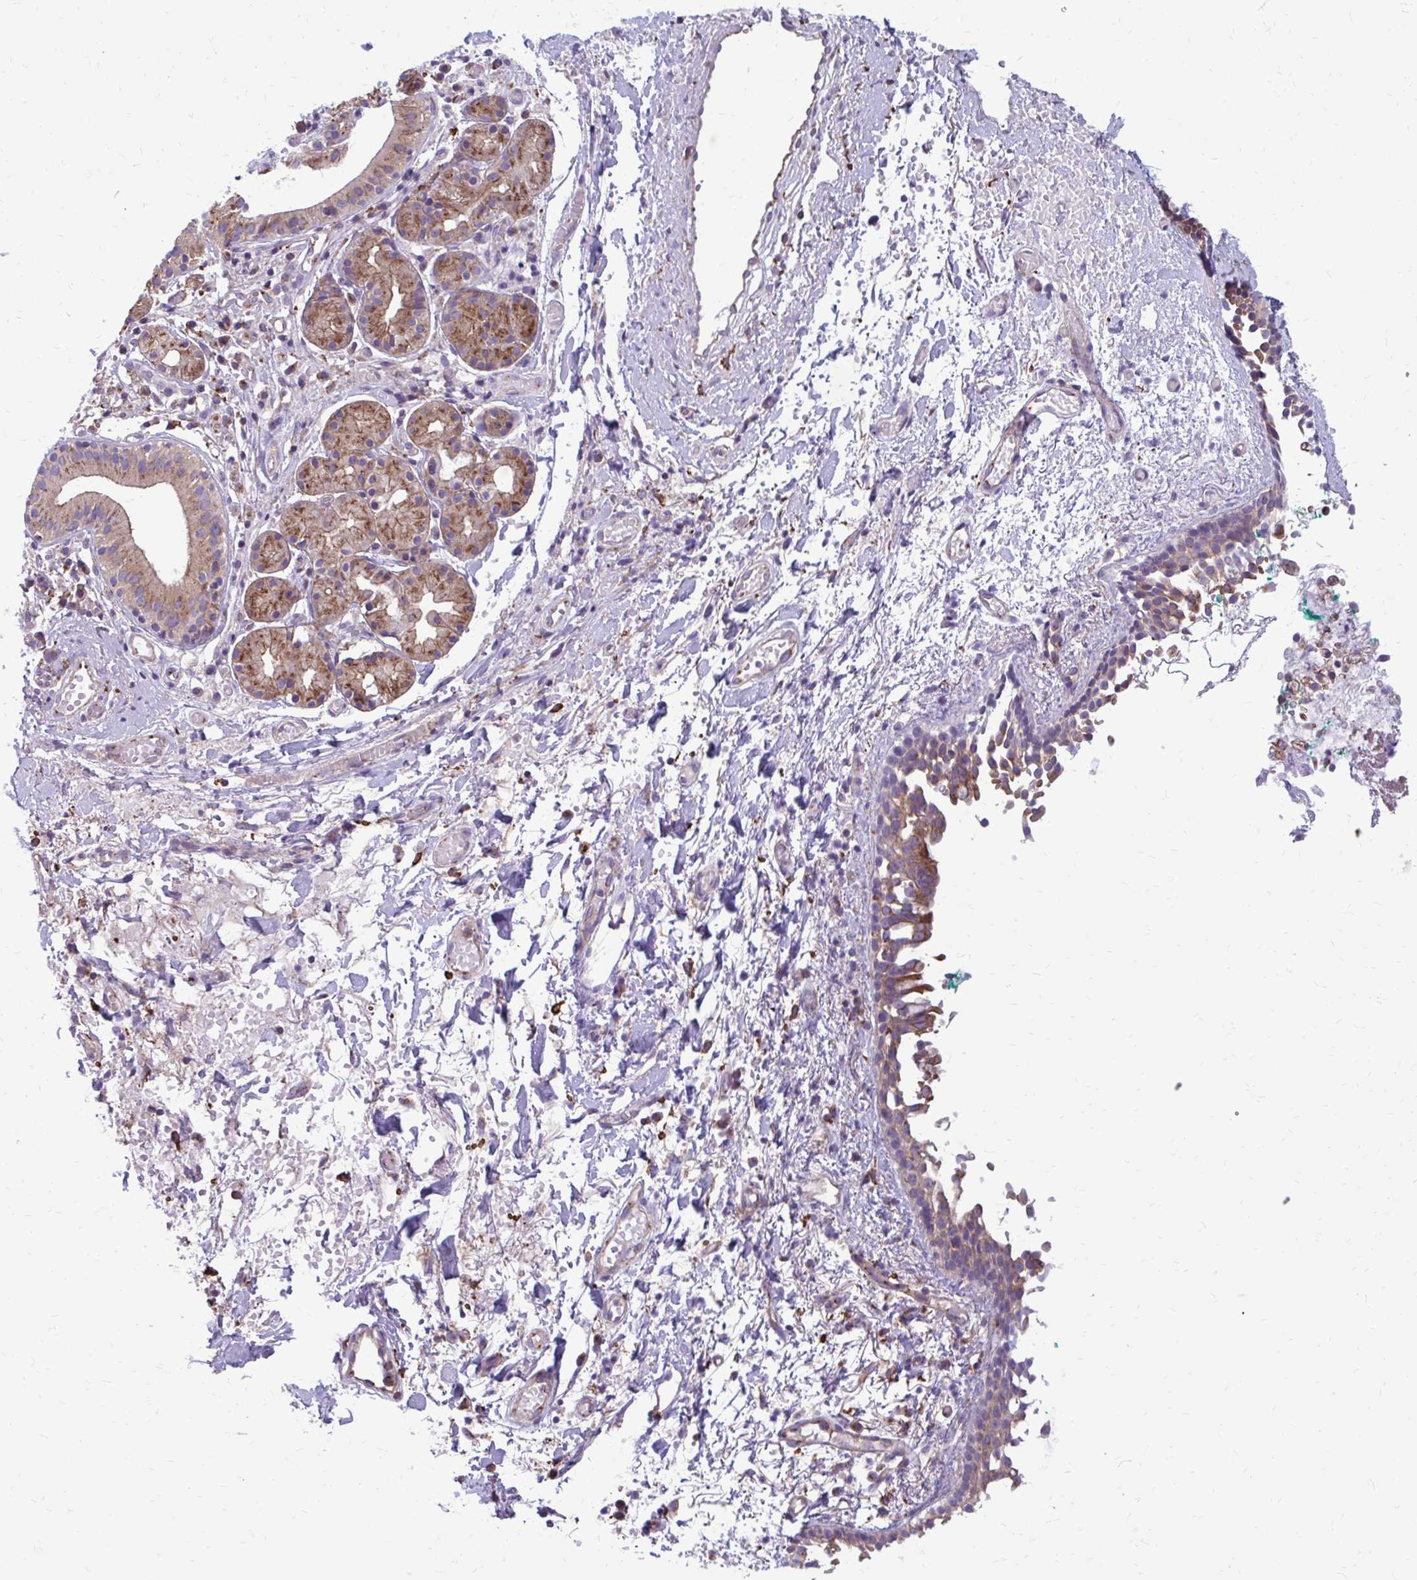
{"staining": {"intensity": "moderate", "quantity": ">75%", "location": "cytoplasmic/membranous"}, "tissue": "nasopharynx", "cell_type": "Respiratory epithelial cells", "image_type": "normal", "snomed": [{"axis": "morphology", "description": "Normal tissue, NOS"}, {"axis": "morphology", "description": "Basal cell carcinoma"}, {"axis": "topography", "description": "Cartilage tissue"}, {"axis": "topography", "description": "Nasopharynx"}, {"axis": "topography", "description": "Oral tissue"}], "caption": "Unremarkable nasopharynx displays moderate cytoplasmic/membranous positivity in about >75% of respiratory epithelial cells (DAB IHC, brown staining for protein, blue staining for nuclei)..", "gene": "CLTA", "patient": {"sex": "female", "age": 77}}